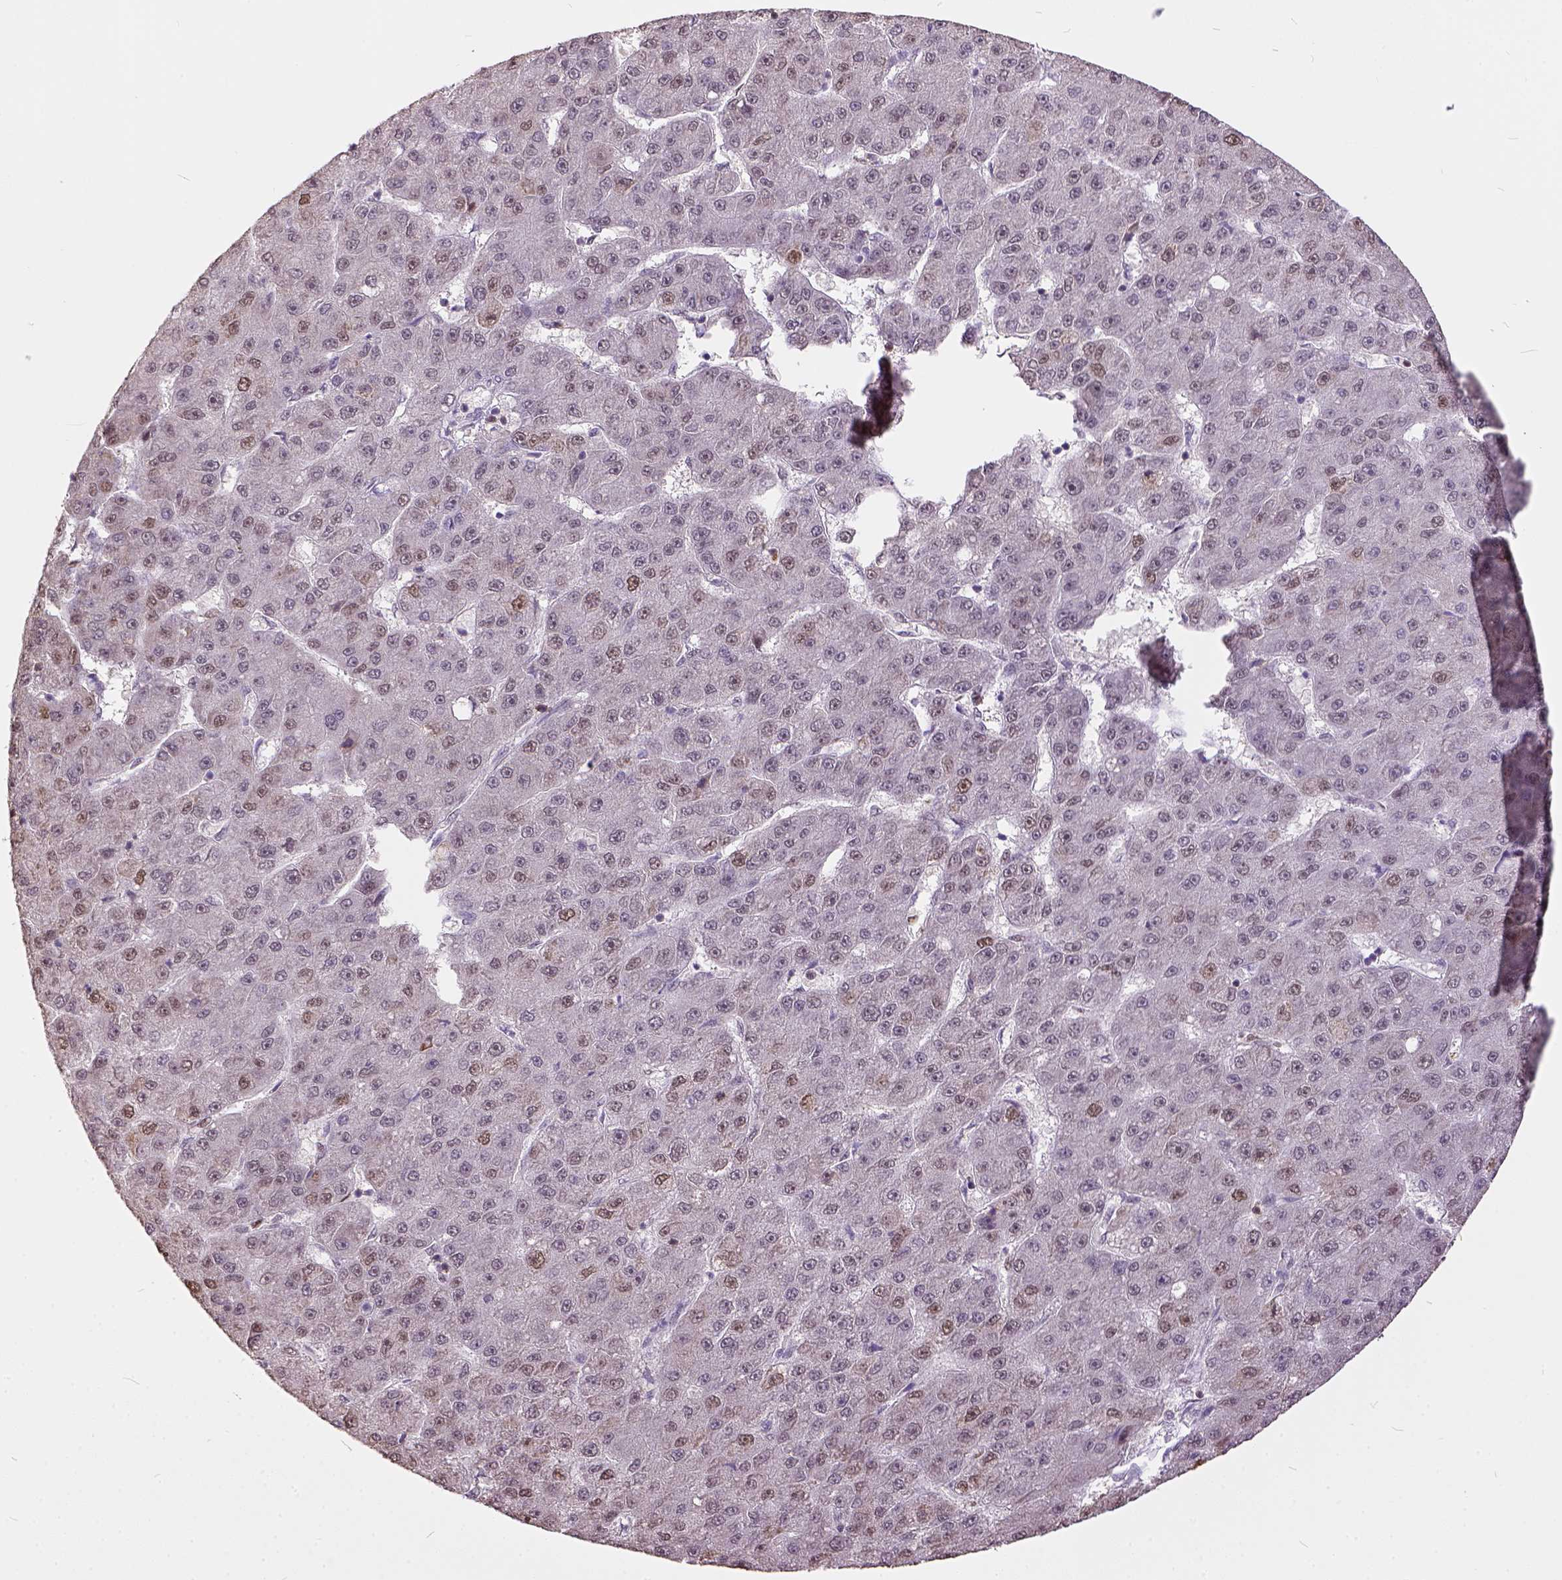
{"staining": {"intensity": "weak", "quantity": "25%-75%", "location": "nuclear"}, "tissue": "liver cancer", "cell_type": "Tumor cells", "image_type": "cancer", "snomed": [{"axis": "morphology", "description": "Carcinoma, Hepatocellular, NOS"}, {"axis": "topography", "description": "Liver"}], "caption": "Human liver hepatocellular carcinoma stained with a brown dye displays weak nuclear positive staining in about 25%-75% of tumor cells.", "gene": "ERCC1", "patient": {"sex": "male", "age": 67}}